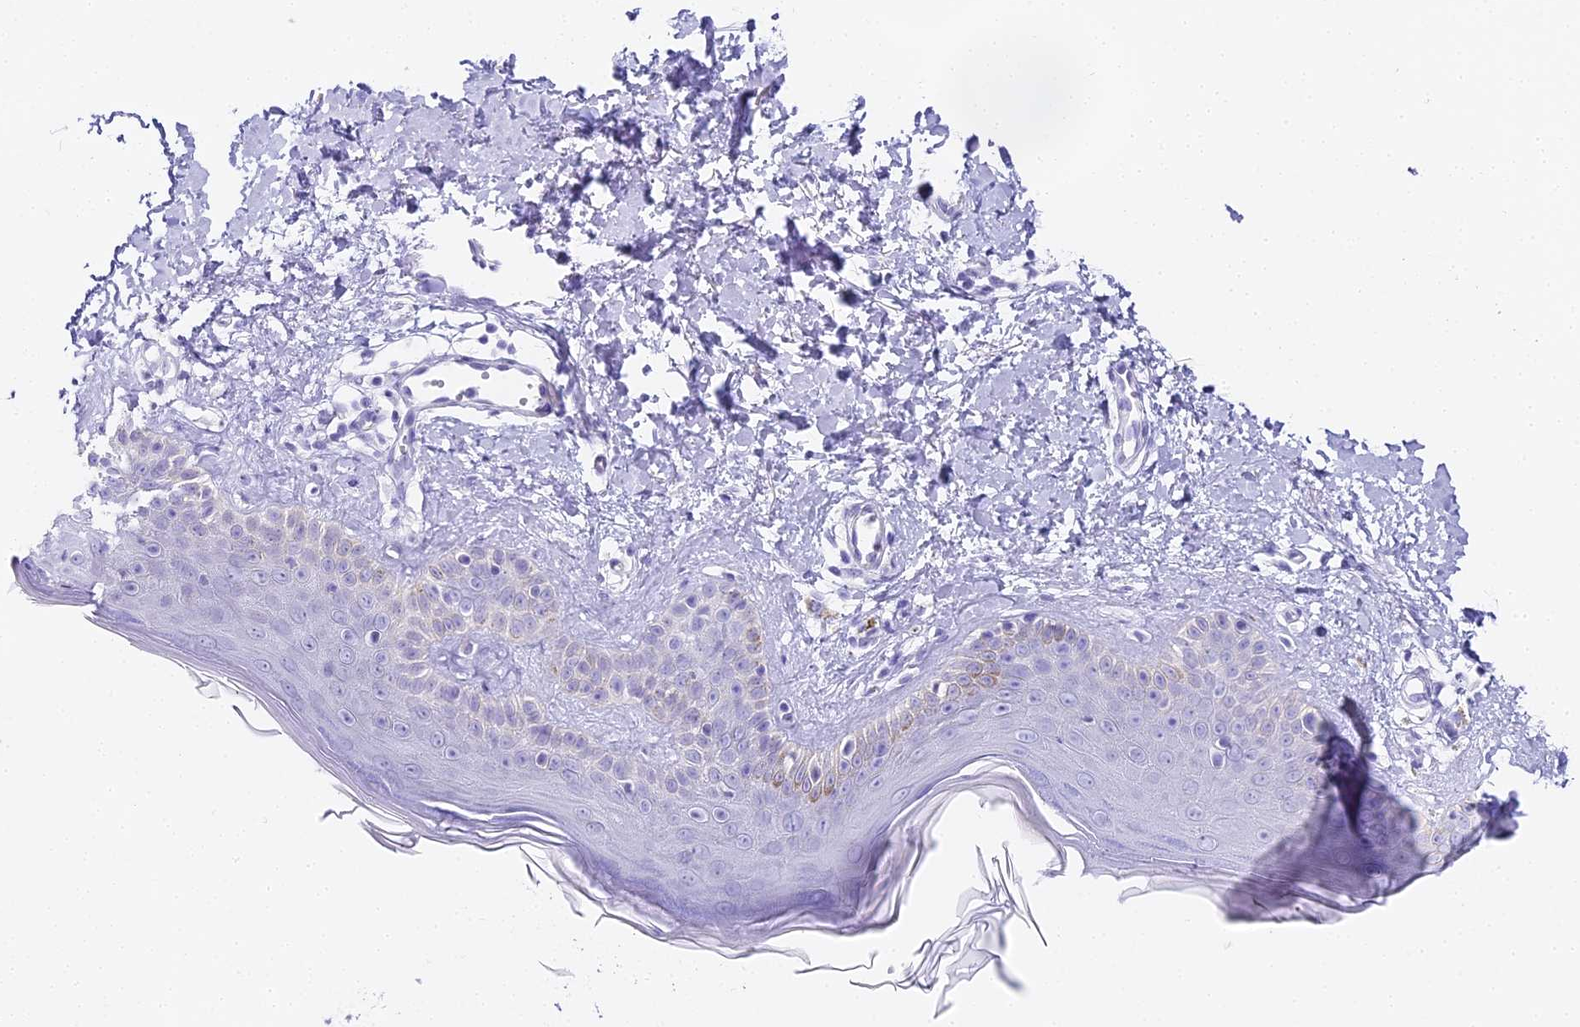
{"staining": {"intensity": "negative", "quantity": "none", "location": "none"}, "tissue": "skin", "cell_type": "Fibroblasts", "image_type": "normal", "snomed": [{"axis": "morphology", "description": "Normal tissue, NOS"}, {"axis": "topography", "description": "Skin"}], "caption": "This is a micrograph of immunohistochemistry (IHC) staining of unremarkable skin, which shows no staining in fibroblasts.", "gene": "ABHD14A", "patient": {"sex": "male", "age": 52}}